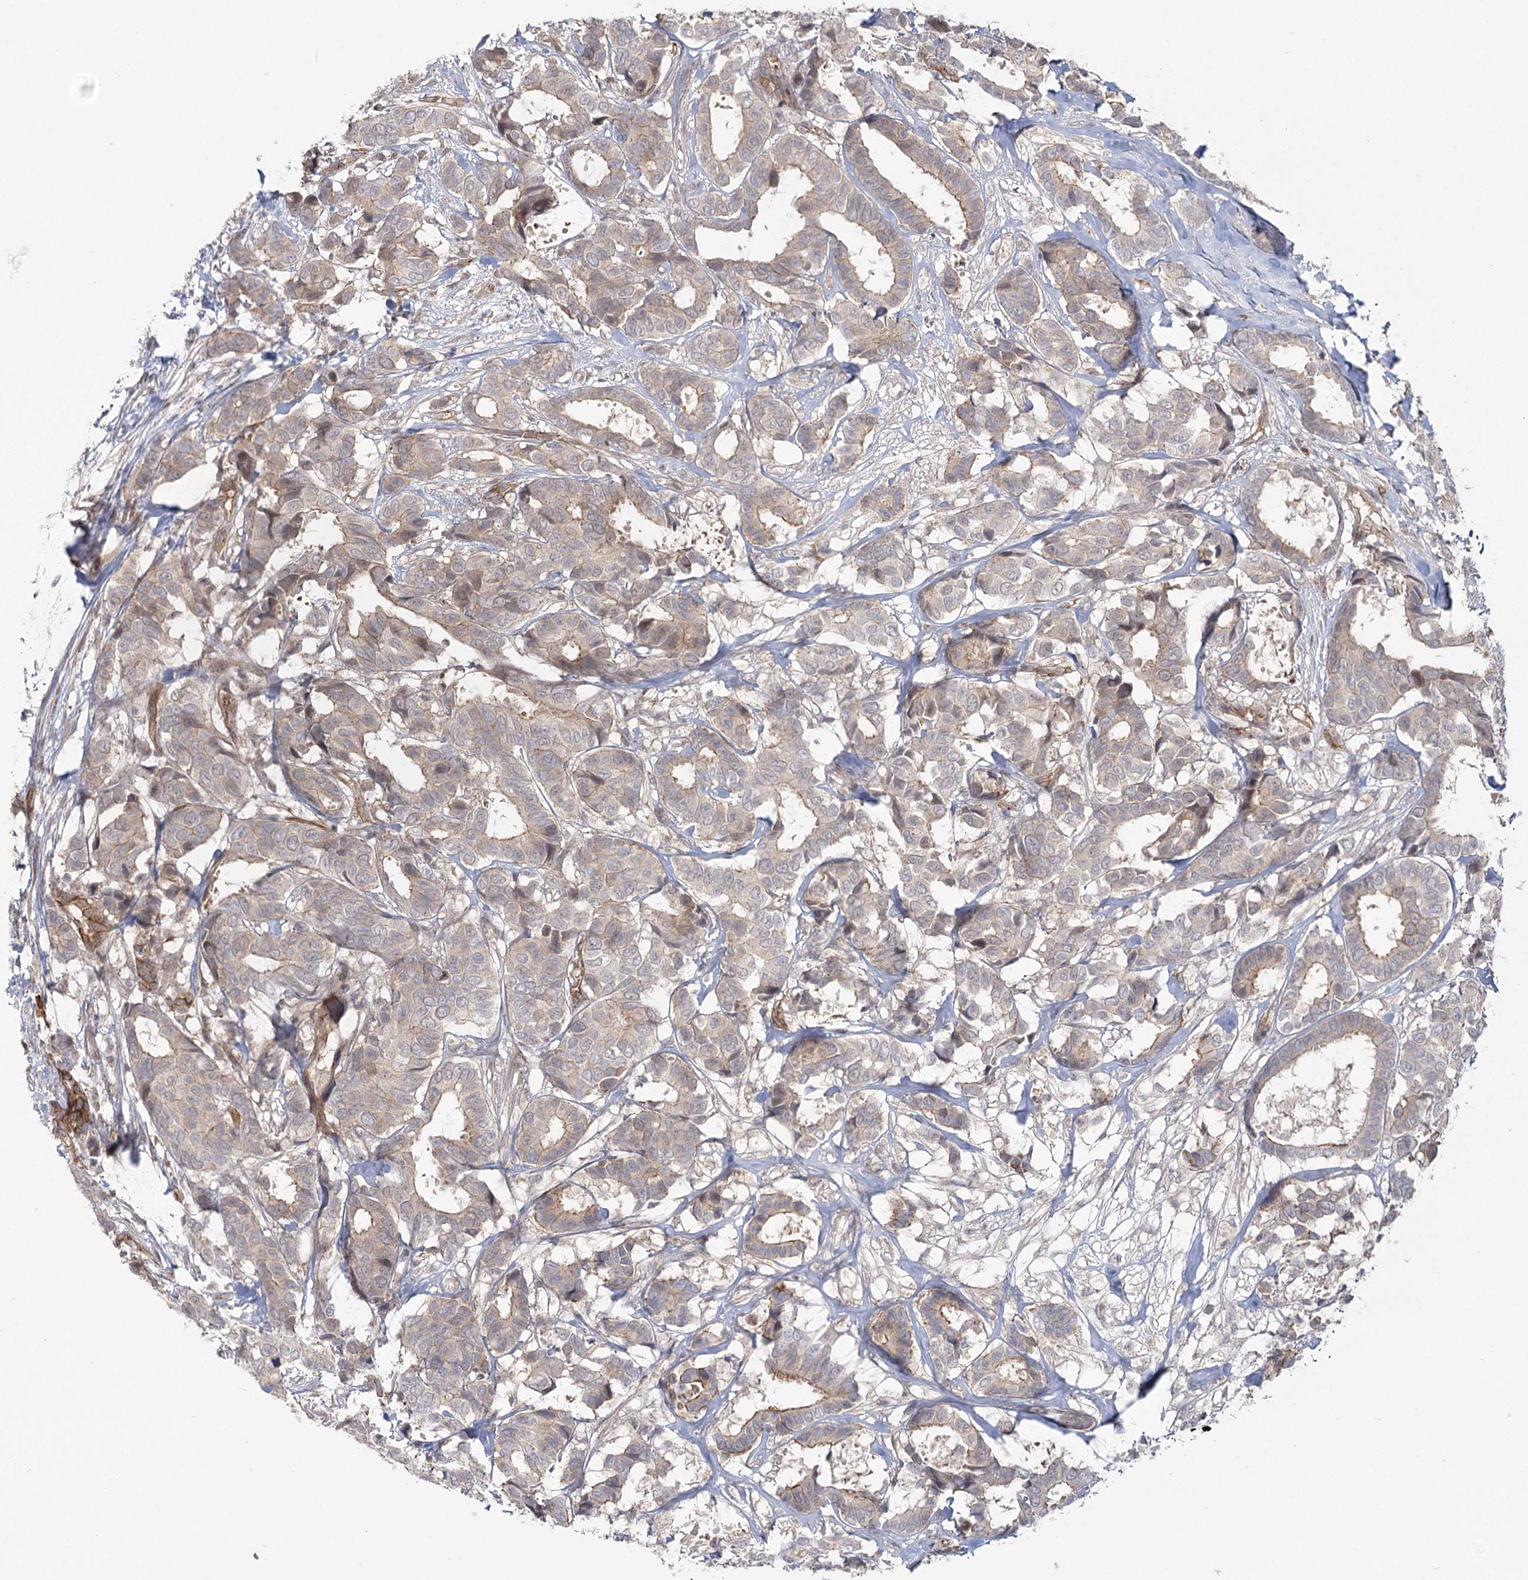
{"staining": {"intensity": "weak", "quantity": ">75%", "location": "cytoplasmic/membranous"}, "tissue": "breast cancer", "cell_type": "Tumor cells", "image_type": "cancer", "snomed": [{"axis": "morphology", "description": "Duct carcinoma"}, {"axis": "topography", "description": "Breast"}], "caption": "Invasive ductal carcinoma (breast) stained with DAB (3,3'-diaminobenzidine) IHC shows low levels of weak cytoplasmic/membranous expression in approximately >75% of tumor cells. The staining was performed using DAB, with brown indicating positive protein expression. Nuclei are stained blue with hematoxylin.", "gene": "RPP14", "patient": {"sex": "female", "age": 87}}